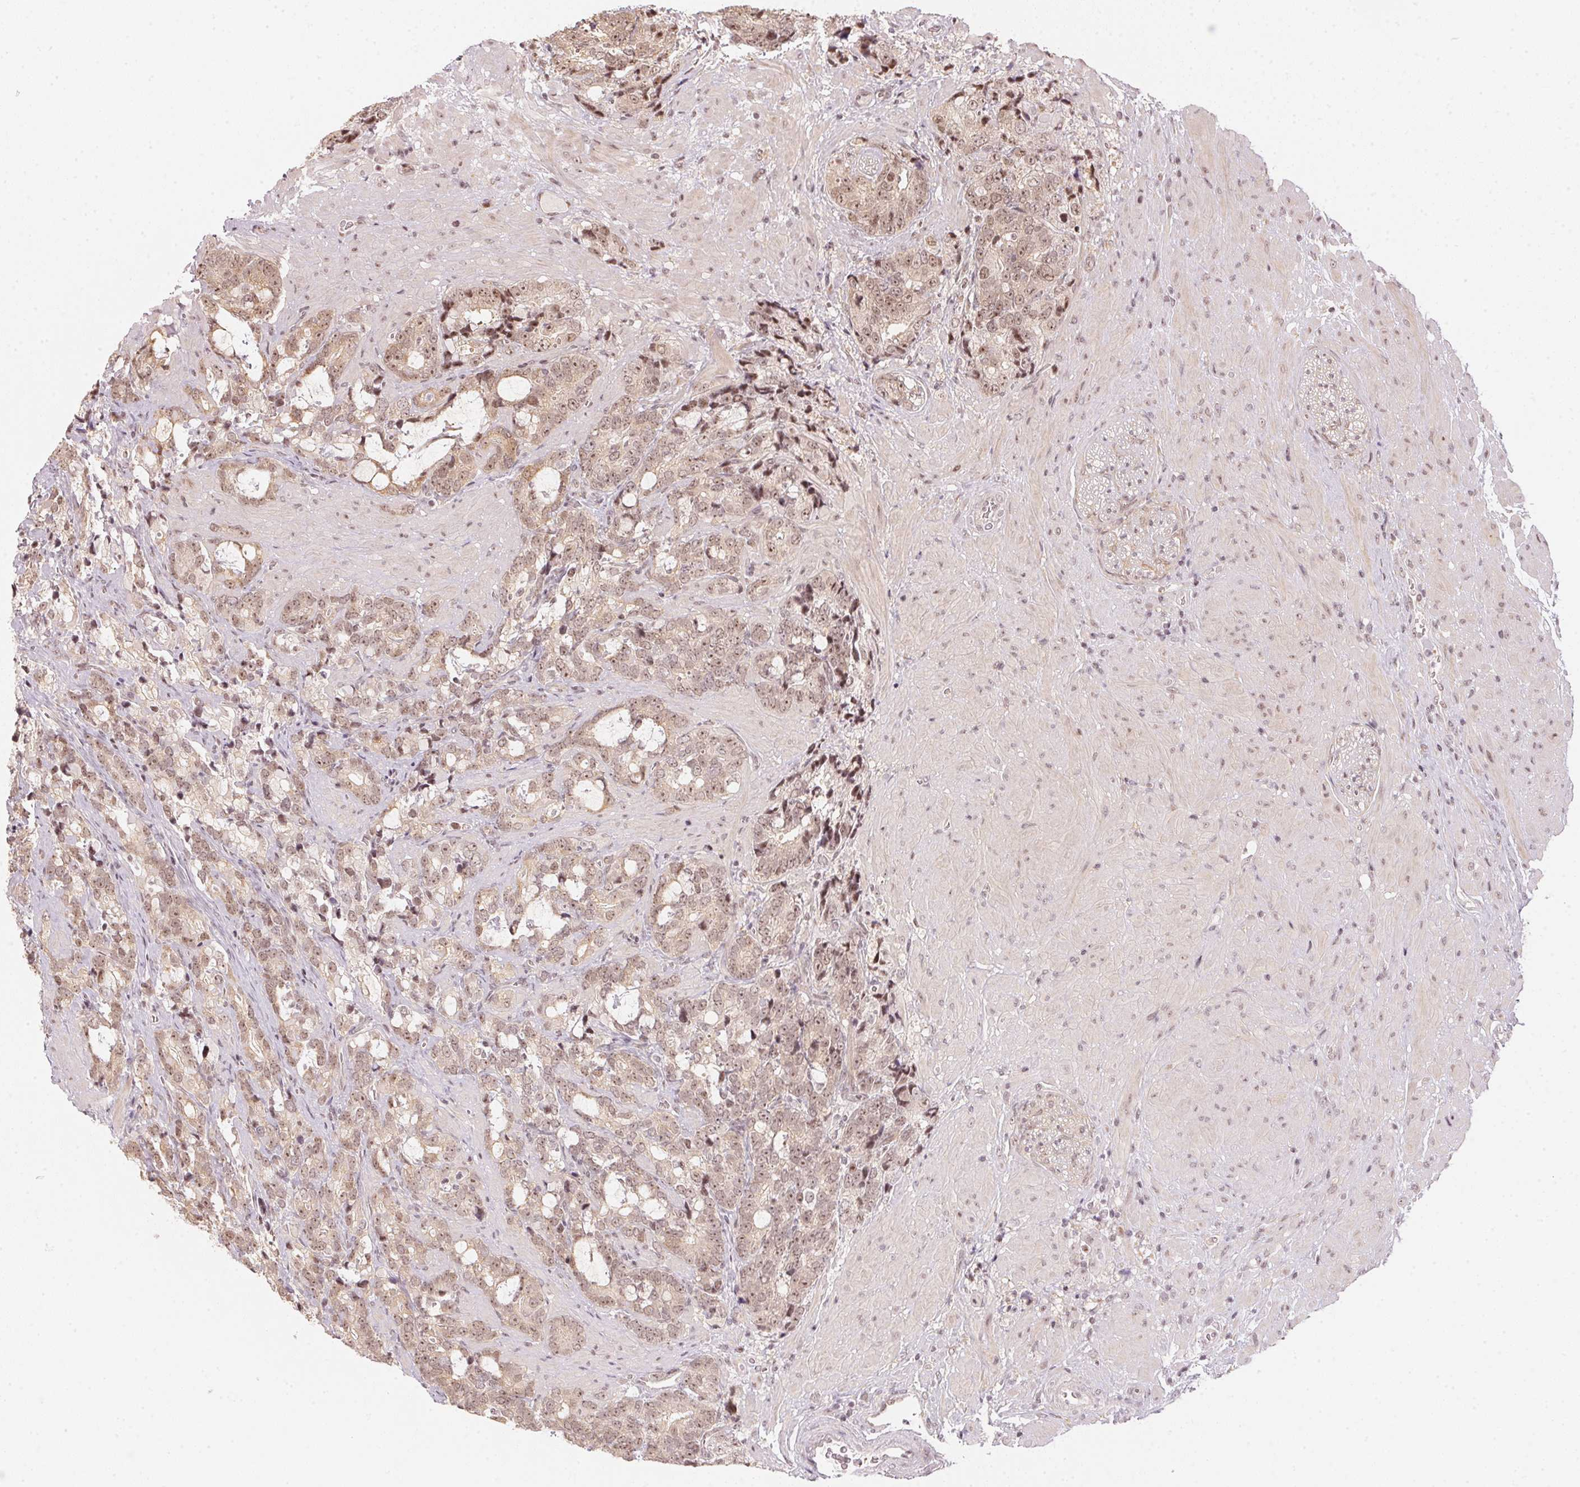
{"staining": {"intensity": "weak", "quantity": ">75%", "location": "cytoplasmic/membranous,nuclear"}, "tissue": "prostate cancer", "cell_type": "Tumor cells", "image_type": "cancer", "snomed": [{"axis": "morphology", "description": "Adenocarcinoma, High grade"}, {"axis": "topography", "description": "Prostate"}], "caption": "An image of human prostate high-grade adenocarcinoma stained for a protein displays weak cytoplasmic/membranous and nuclear brown staining in tumor cells.", "gene": "KAT6A", "patient": {"sex": "male", "age": 74}}